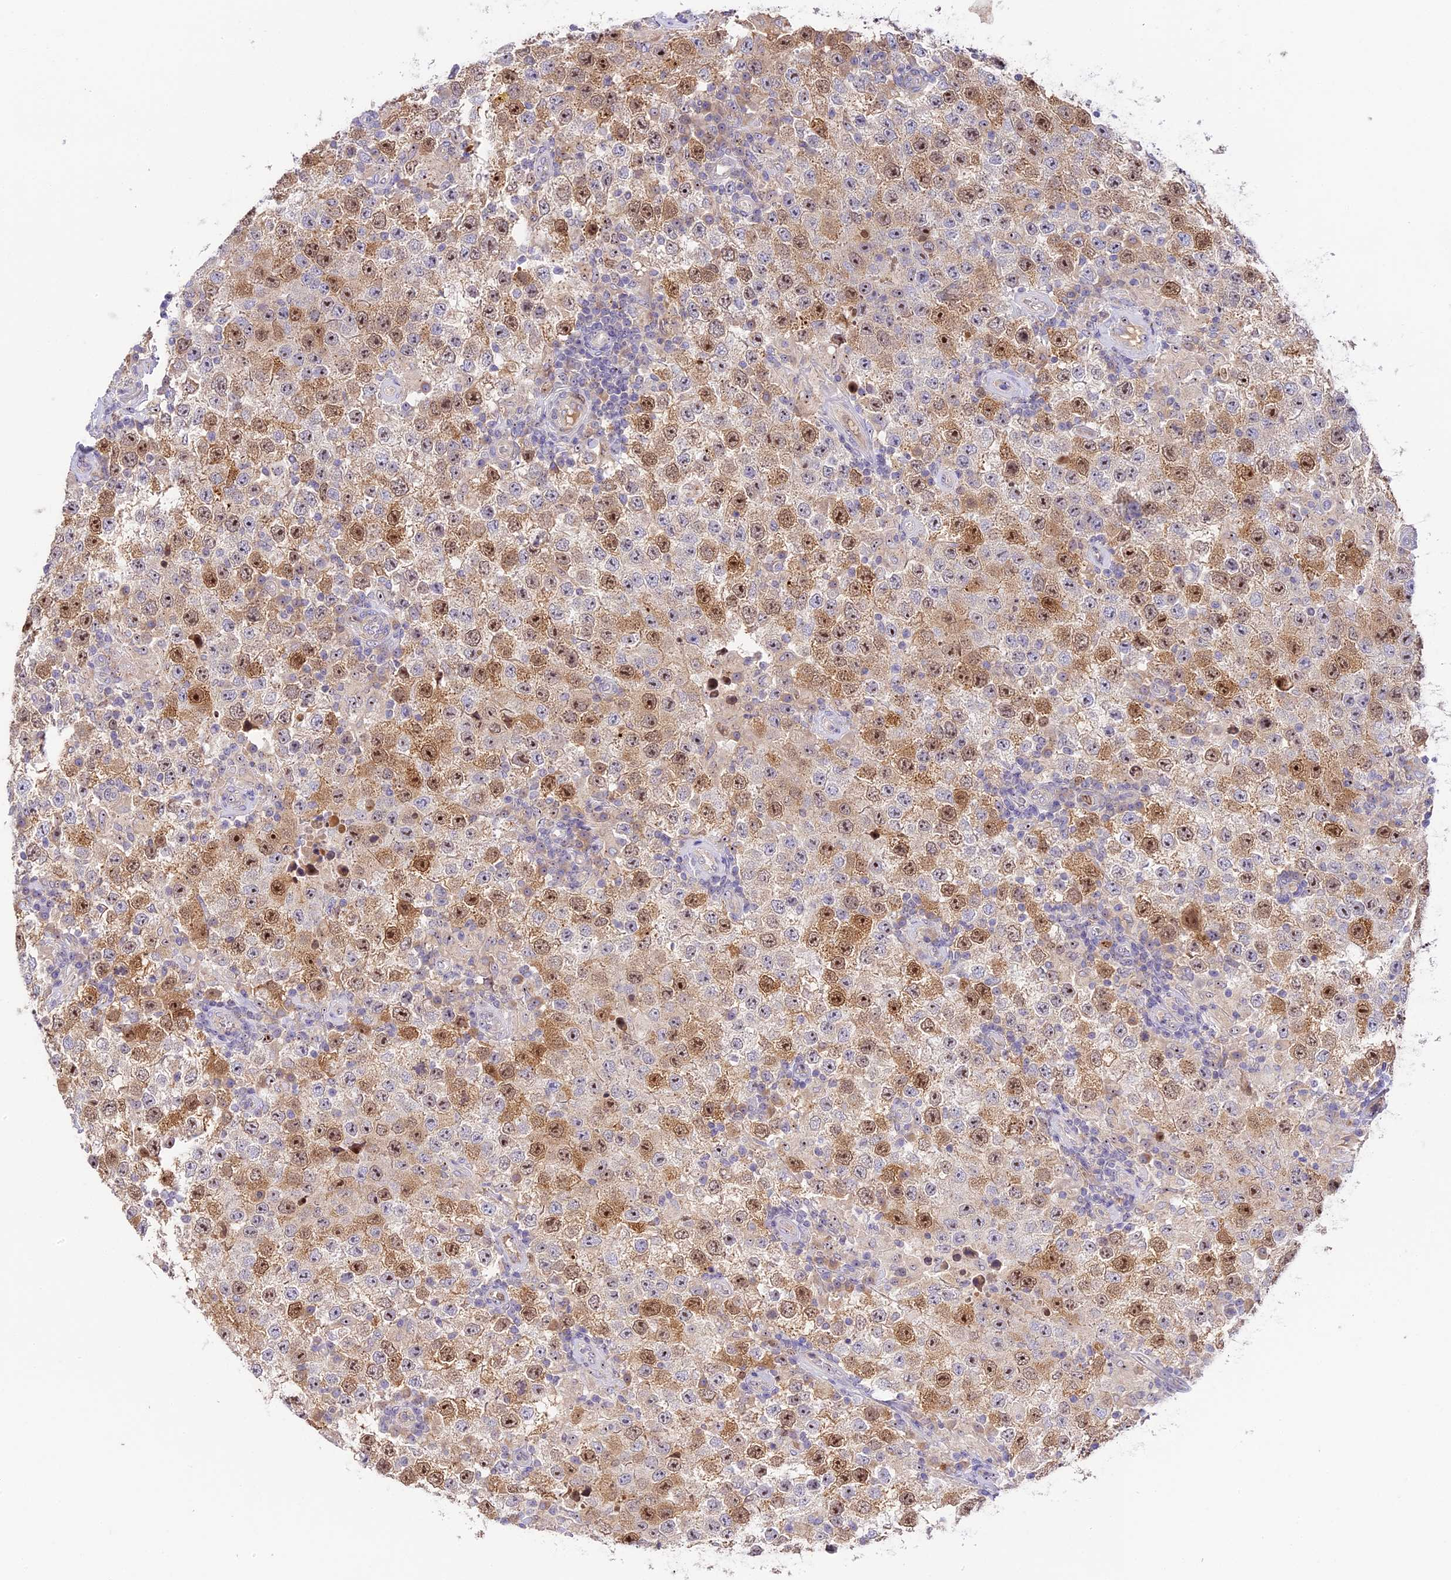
{"staining": {"intensity": "moderate", "quantity": ">75%", "location": "cytoplasmic/membranous,nuclear"}, "tissue": "testis cancer", "cell_type": "Tumor cells", "image_type": "cancer", "snomed": [{"axis": "morphology", "description": "Normal tissue, NOS"}, {"axis": "morphology", "description": "Urothelial carcinoma, High grade"}, {"axis": "morphology", "description": "Seminoma, NOS"}, {"axis": "morphology", "description": "Carcinoma, Embryonal, NOS"}, {"axis": "topography", "description": "Urinary bladder"}, {"axis": "topography", "description": "Testis"}], "caption": "A brown stain labels moderate cytoplasmic/membranous and nuclear positivity of a protein in testis seminoma tumor cells.", "gene": "RAD51", "patient": {"sex": "male", "age": 41}}